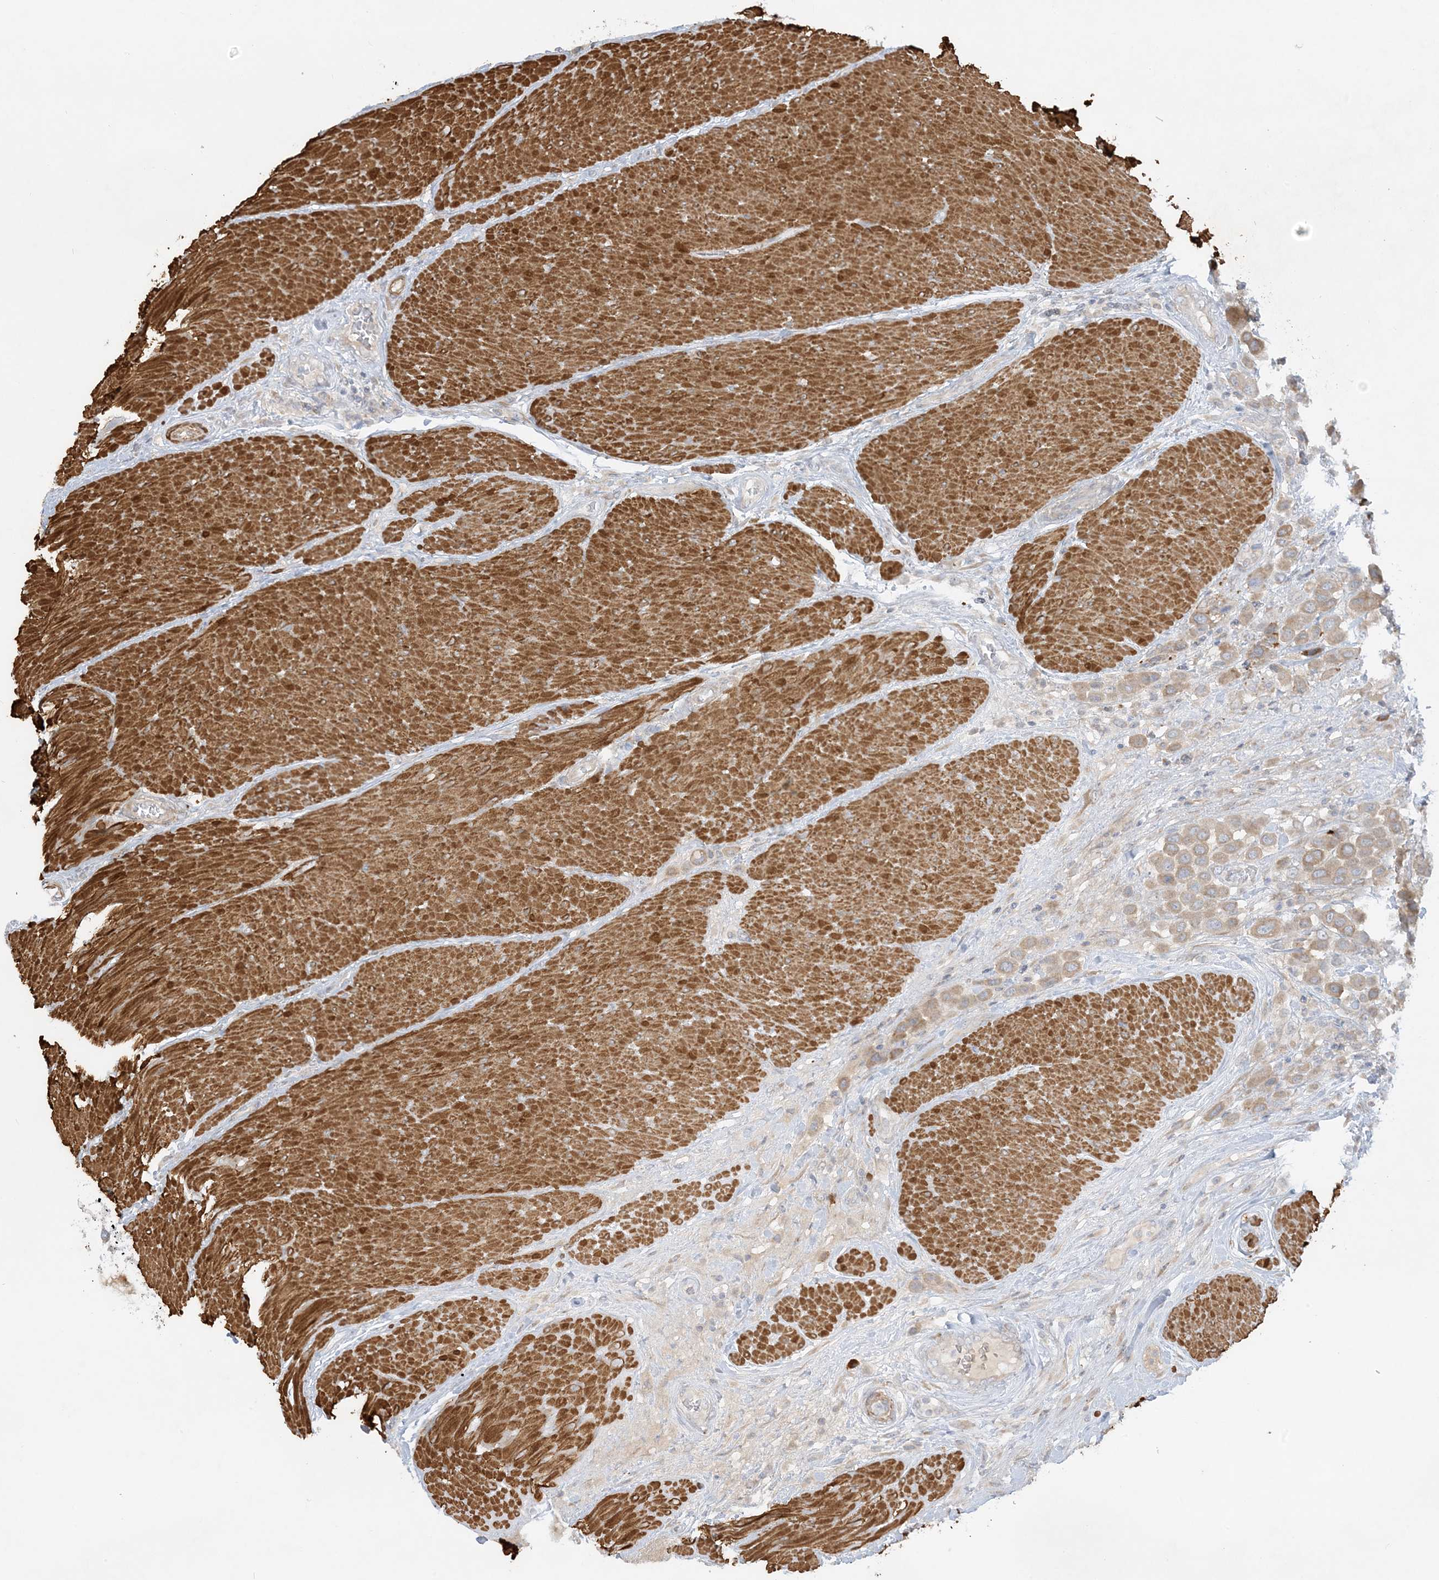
{"staining": {"intensity": "weak", "quantity": "25%-75%", "location": "cytoplasmic/membranous"}, "tissue": "urothelial cancer", "cell_type": "Tumor cells", "image_type": "cancer", "snomed": [{"axis": "morphology", "description": "Urothelial carcinoma, High grade"}, {"axis": "topography", "description": "Urinary bladder"}], "caption": "Immunohistochemical staining of human urothelial carcinoma (high-grade) reveals low levels of weak cytoplasmic/membranous expression in approximately 25%-75% of tumor cells.", "gene": "THADA", "patient": {"sex": "male", "age": 50}}